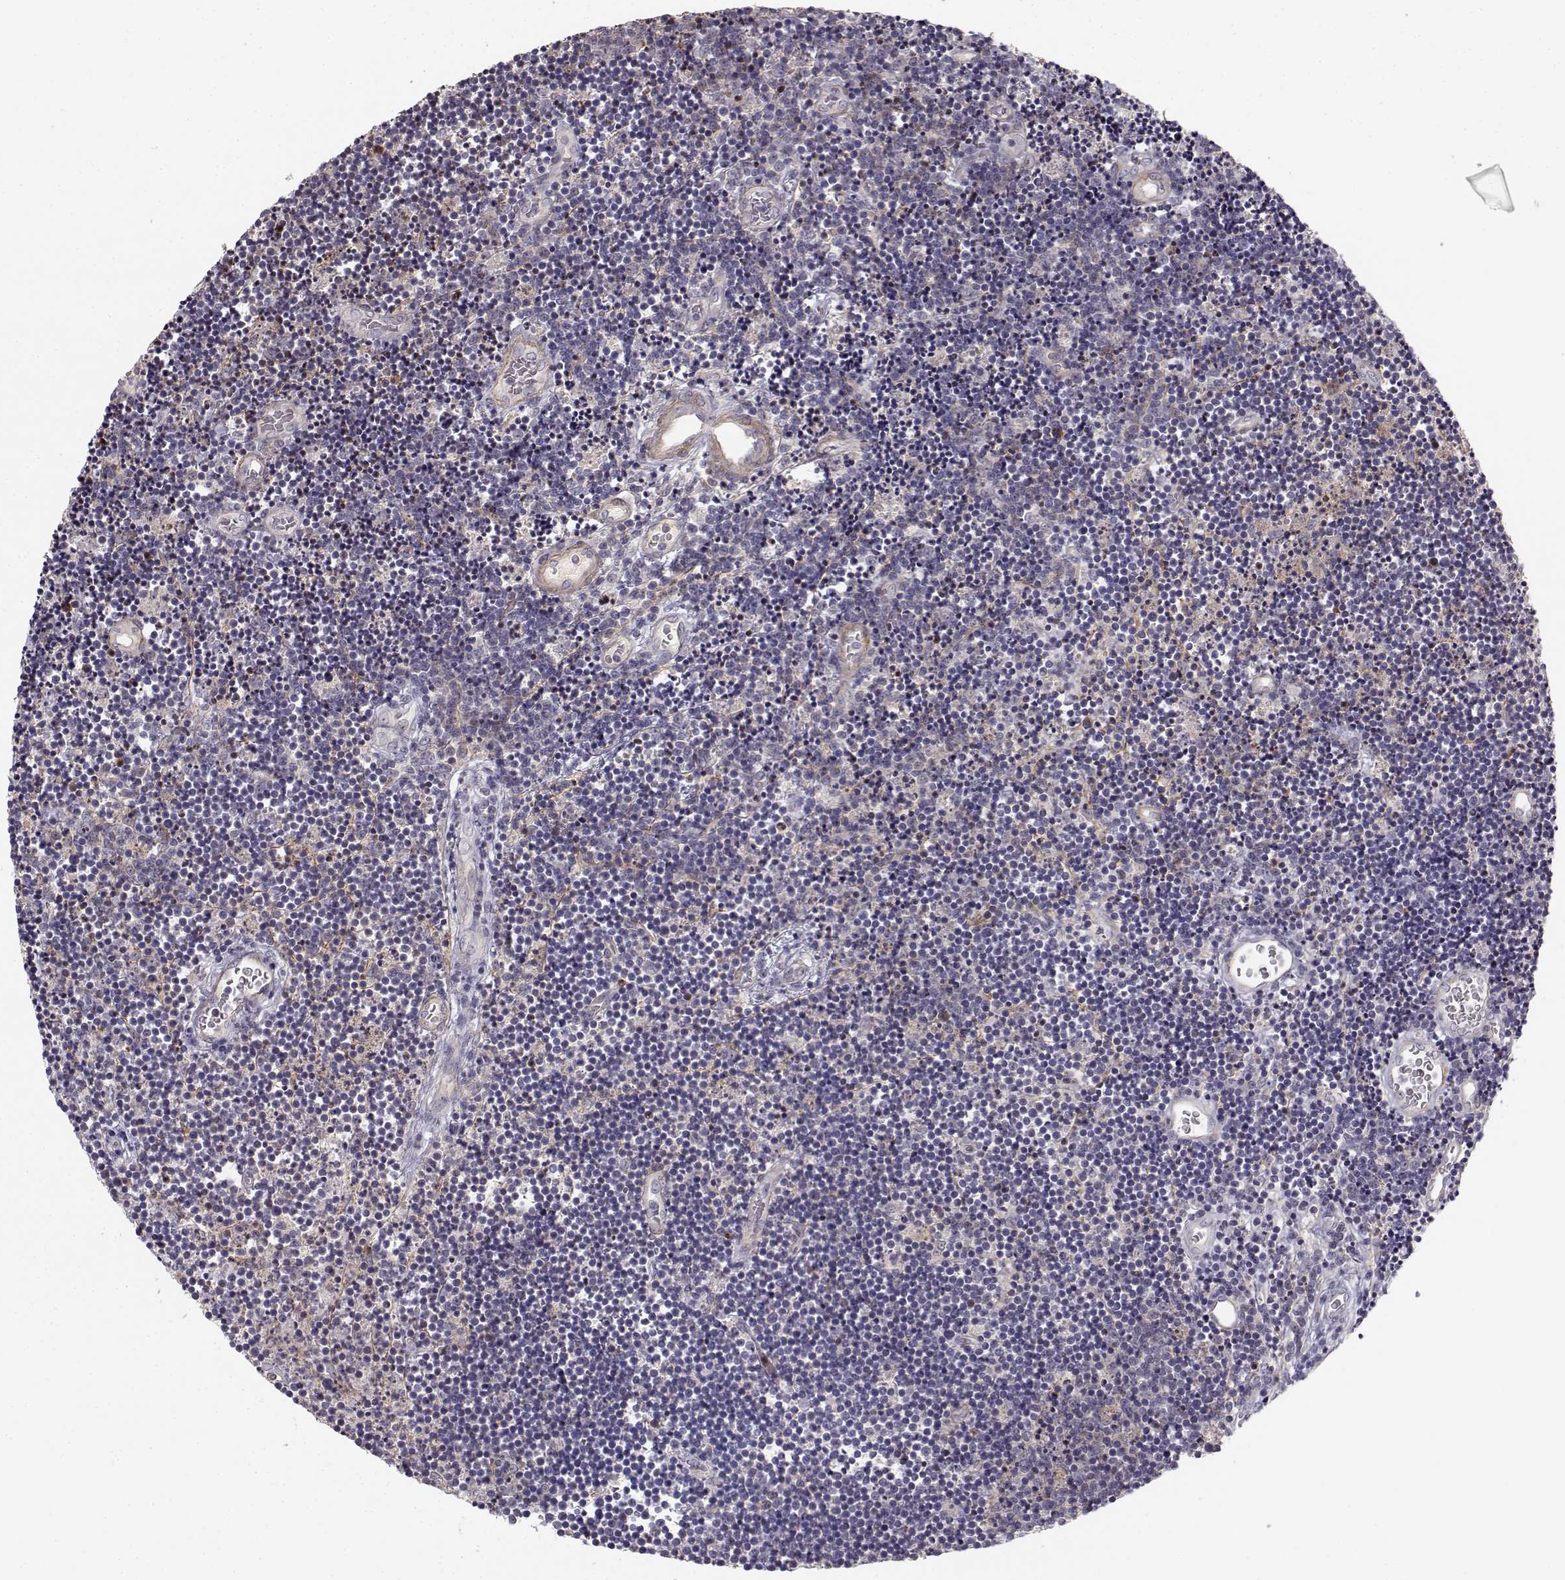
{"staining": {"intensity": "negative", "quantity": "none", "location": "none"}, "tissue": "lymphoma", "cell_type": "Tumor cells", "image_type": "cancer", "snomed": [{"axis": "morphology", "description": "Malignant lymphoma, non-Hodgkin's type, Low grade"}, {"axis": "topography", "description": "Brain"}], "caption": "High power microscopy histopathology image of an immunohistochemistry histopathology image of malignant lymphoma, non-Hodgkin's type (low-grade), revealing no significant expression in tumor cells. (IHC, brightfield microscopy, high magnification).", "gene": "RGS9BP", "patient": {"sex": "female", "age": 66}}